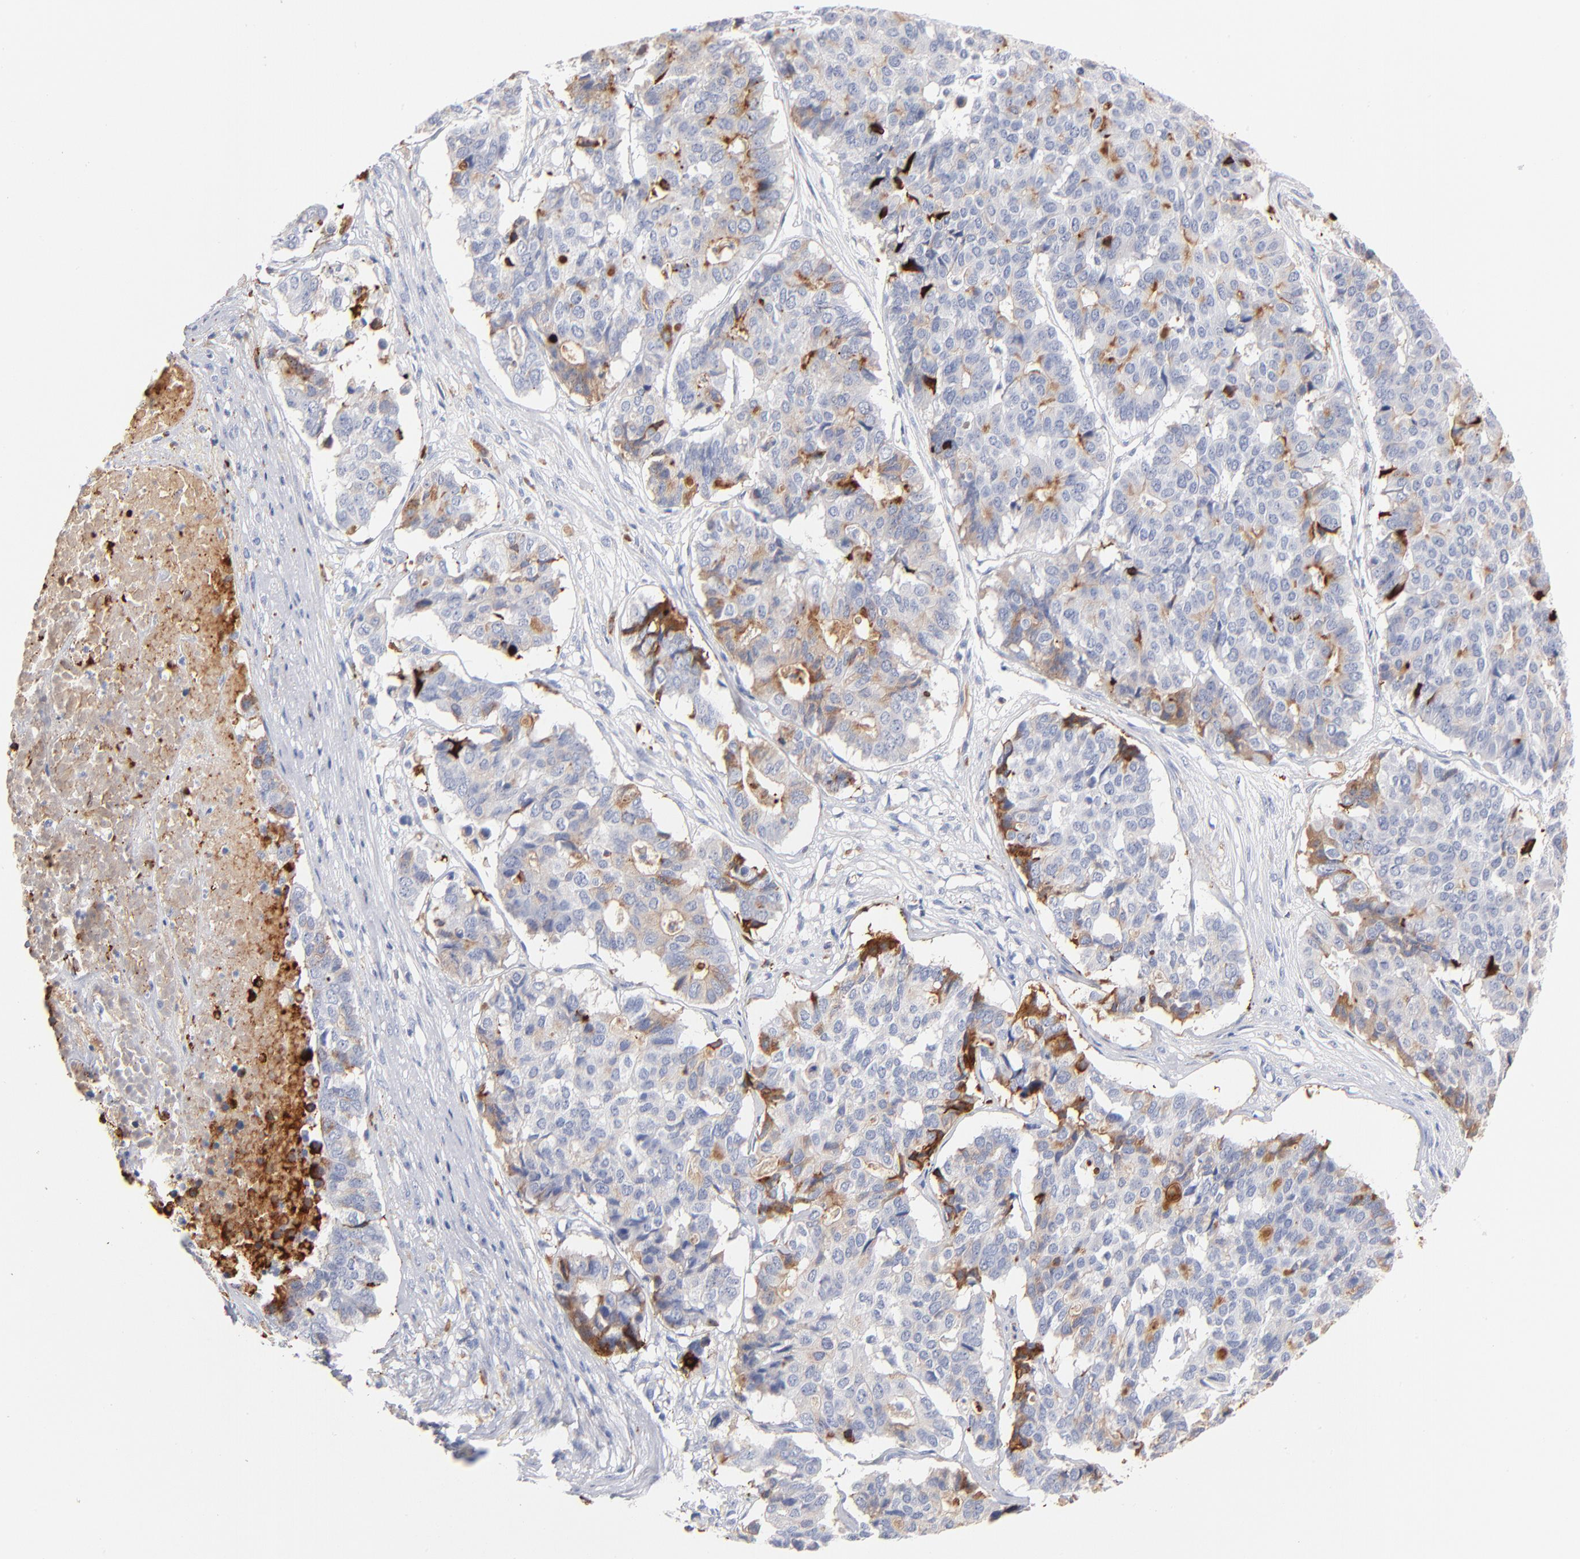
{"staining": {"intensity": "negative", "quantity": "none", "location": "none"}, "tissue": "pancreatic cancer", "cell_type": "Tumor cells", "image_type": "cancer", "snomed": [{"axis": "morphology", "description": "Adenocarcinoma, NOS"}, {"axis": "topography", "description": "Pancreas"}], "caption": "Tumor cells show no significant protein positivity in pancreatic adenocarcinoma.", "gene": "APOH", "patient": {"sex": "male", "age": 50}}